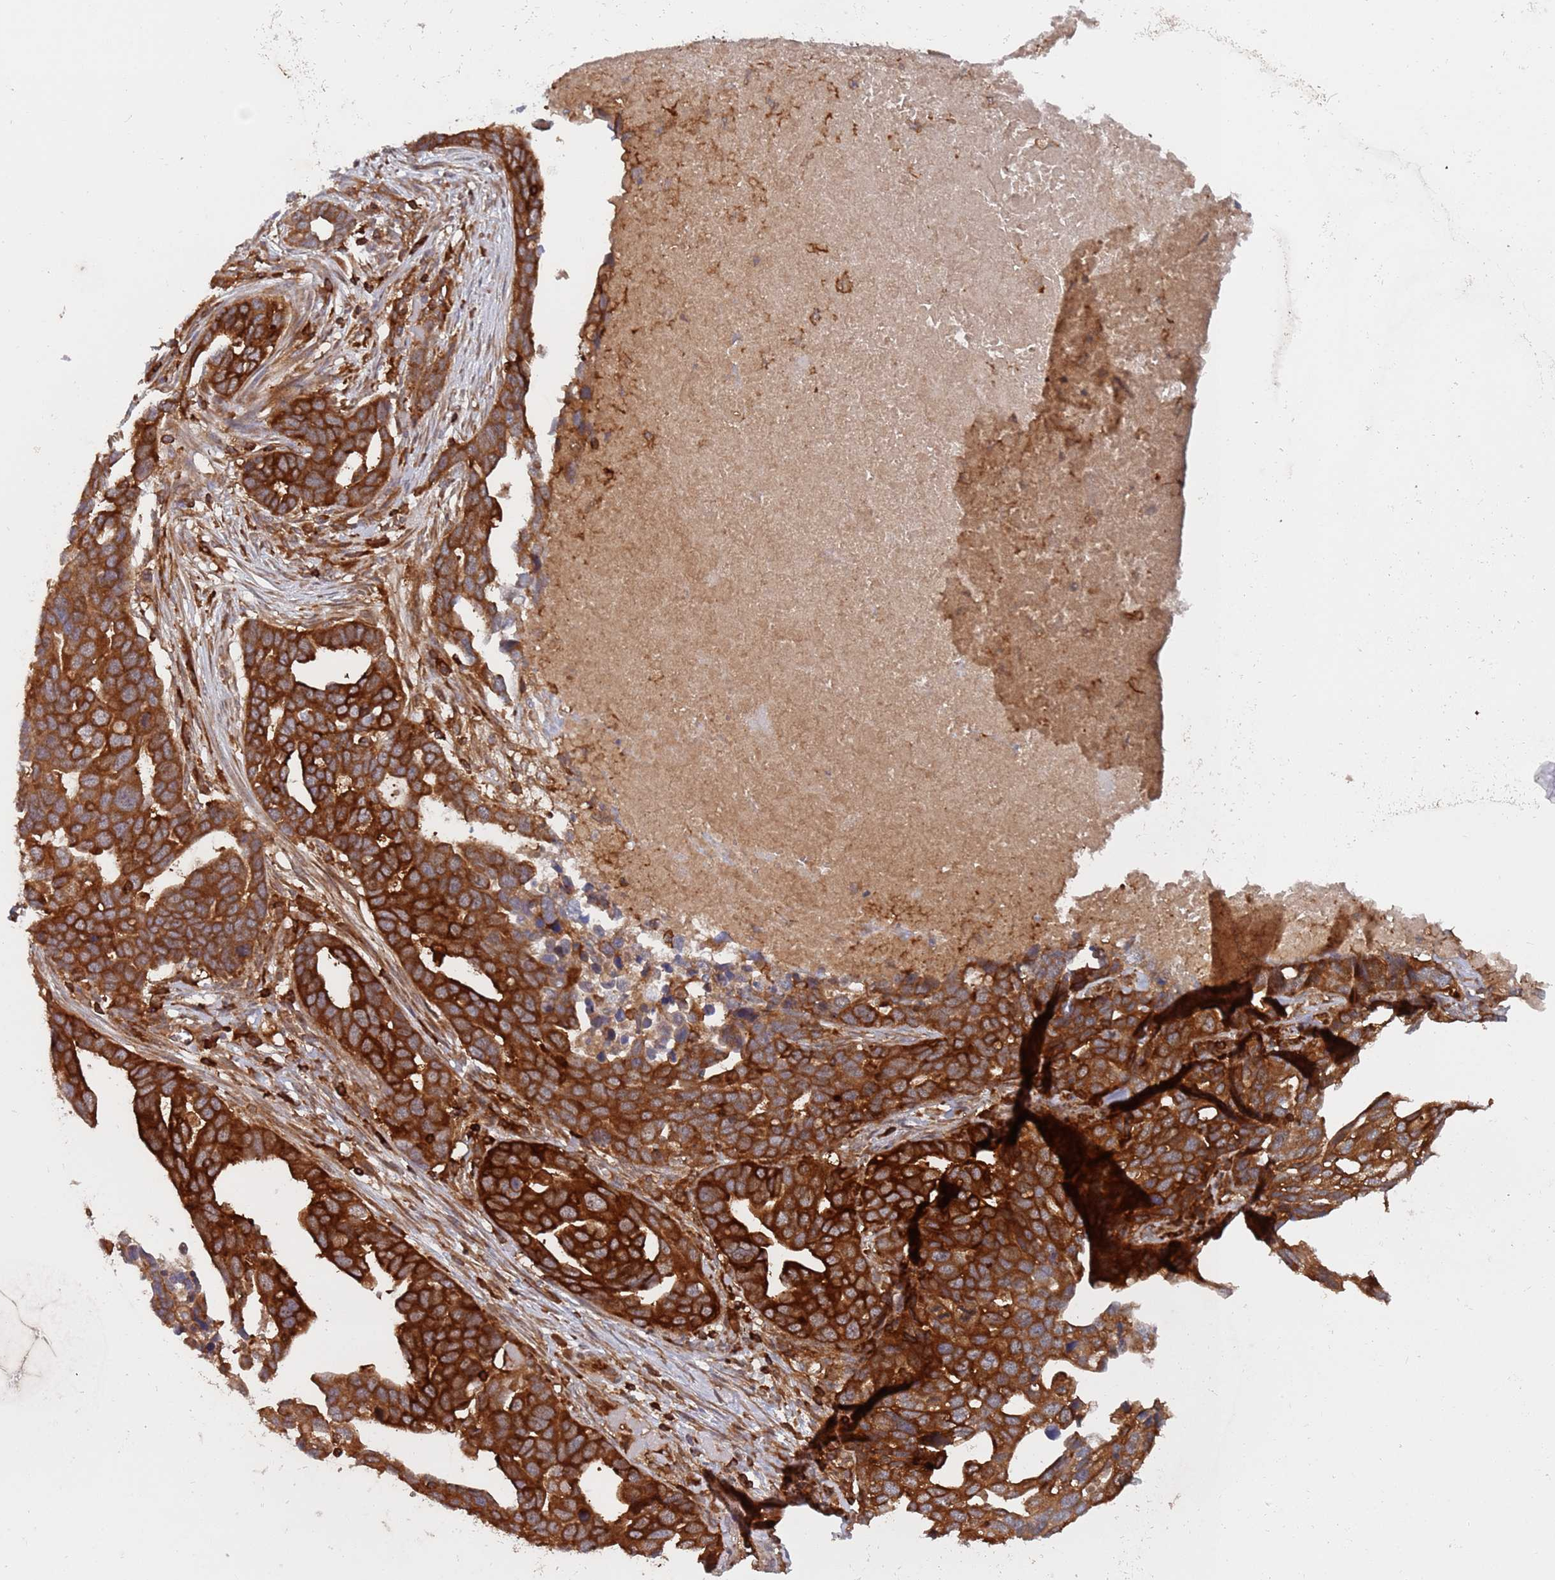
{"staining": {"intensity": "strong", "quantity": ">75%", "location": "cytoplasmic/membranous"}, "tissue": "ovarian cancer", "cell_type": "Tumor cells", "image_type": "cancer", "snomed": [{"axis": "morphology", "description": "Cystadenocarcinoma, serous, NOS"}, {"axis": "topography", "description": "Ovary"}], "caption": "Ovarian cancer stained for a protein (brown) displays strong cytoplasmic/membranous positive expression in about >75% of tumor cells.", "gene": "DDX60", "patient": {"sex": "female", "age": 54}}